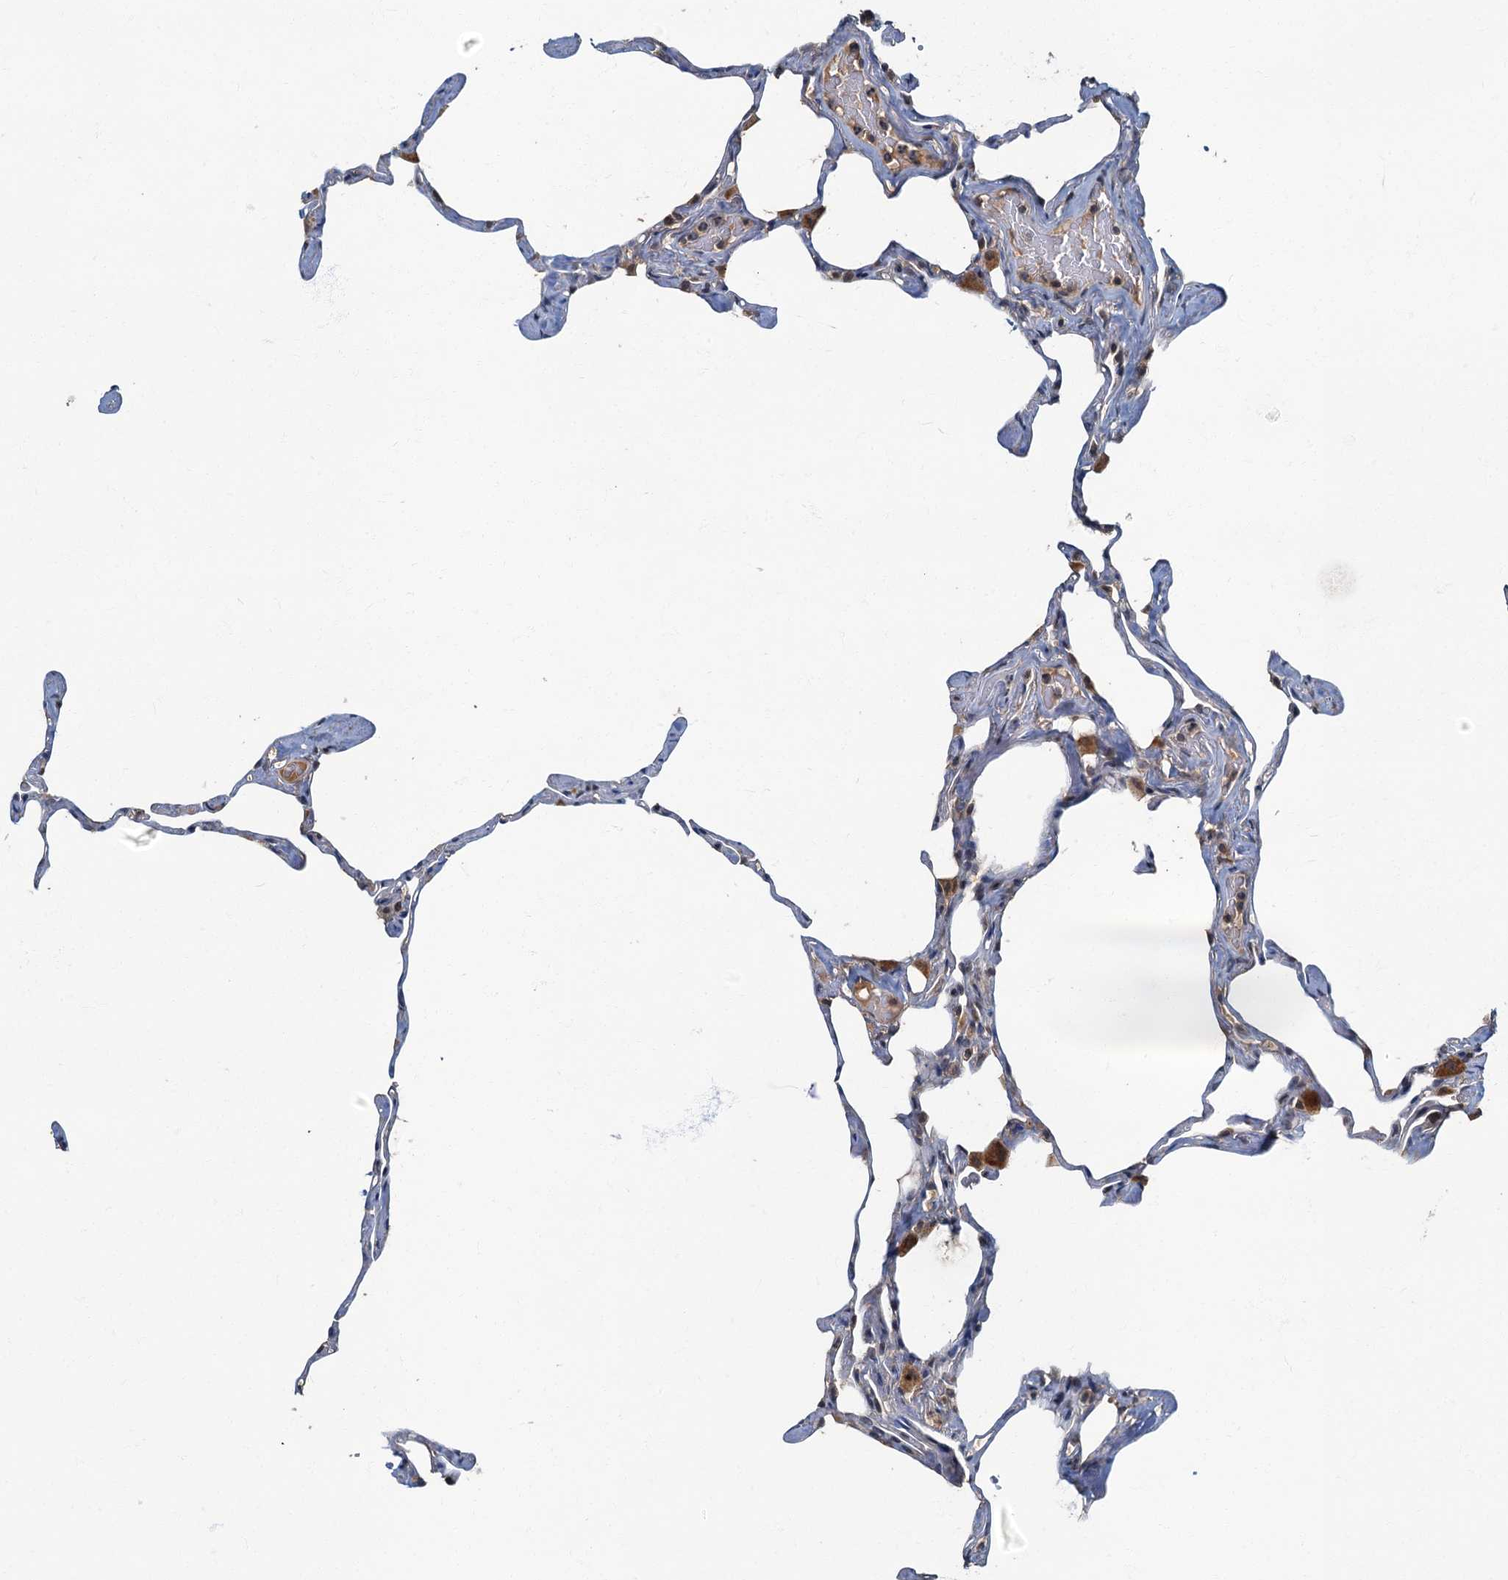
{"staining": {"intensity": "moderate", "quantity": "<25%", "location": "cytoplasmic/membranous"}, "tissue": "lung", "cell_type": "Alveolar cells", "image_type": "normal", "snomed": [{"axis": "morphology", "description": "Normal tissue, NOS"}, {"axis": "topography", "description": "Lung"}], "caption": "A histopathology image of human lung stained for a protein exhibits moderate cytoplasmic/membranous brown staining in alveolar cells. Immunohistochemistry (ihc) stains the protein in brown and the nuclei are stained blue.", "gene": "WDCP", "patient": {"sex": "male", "age": 65}}